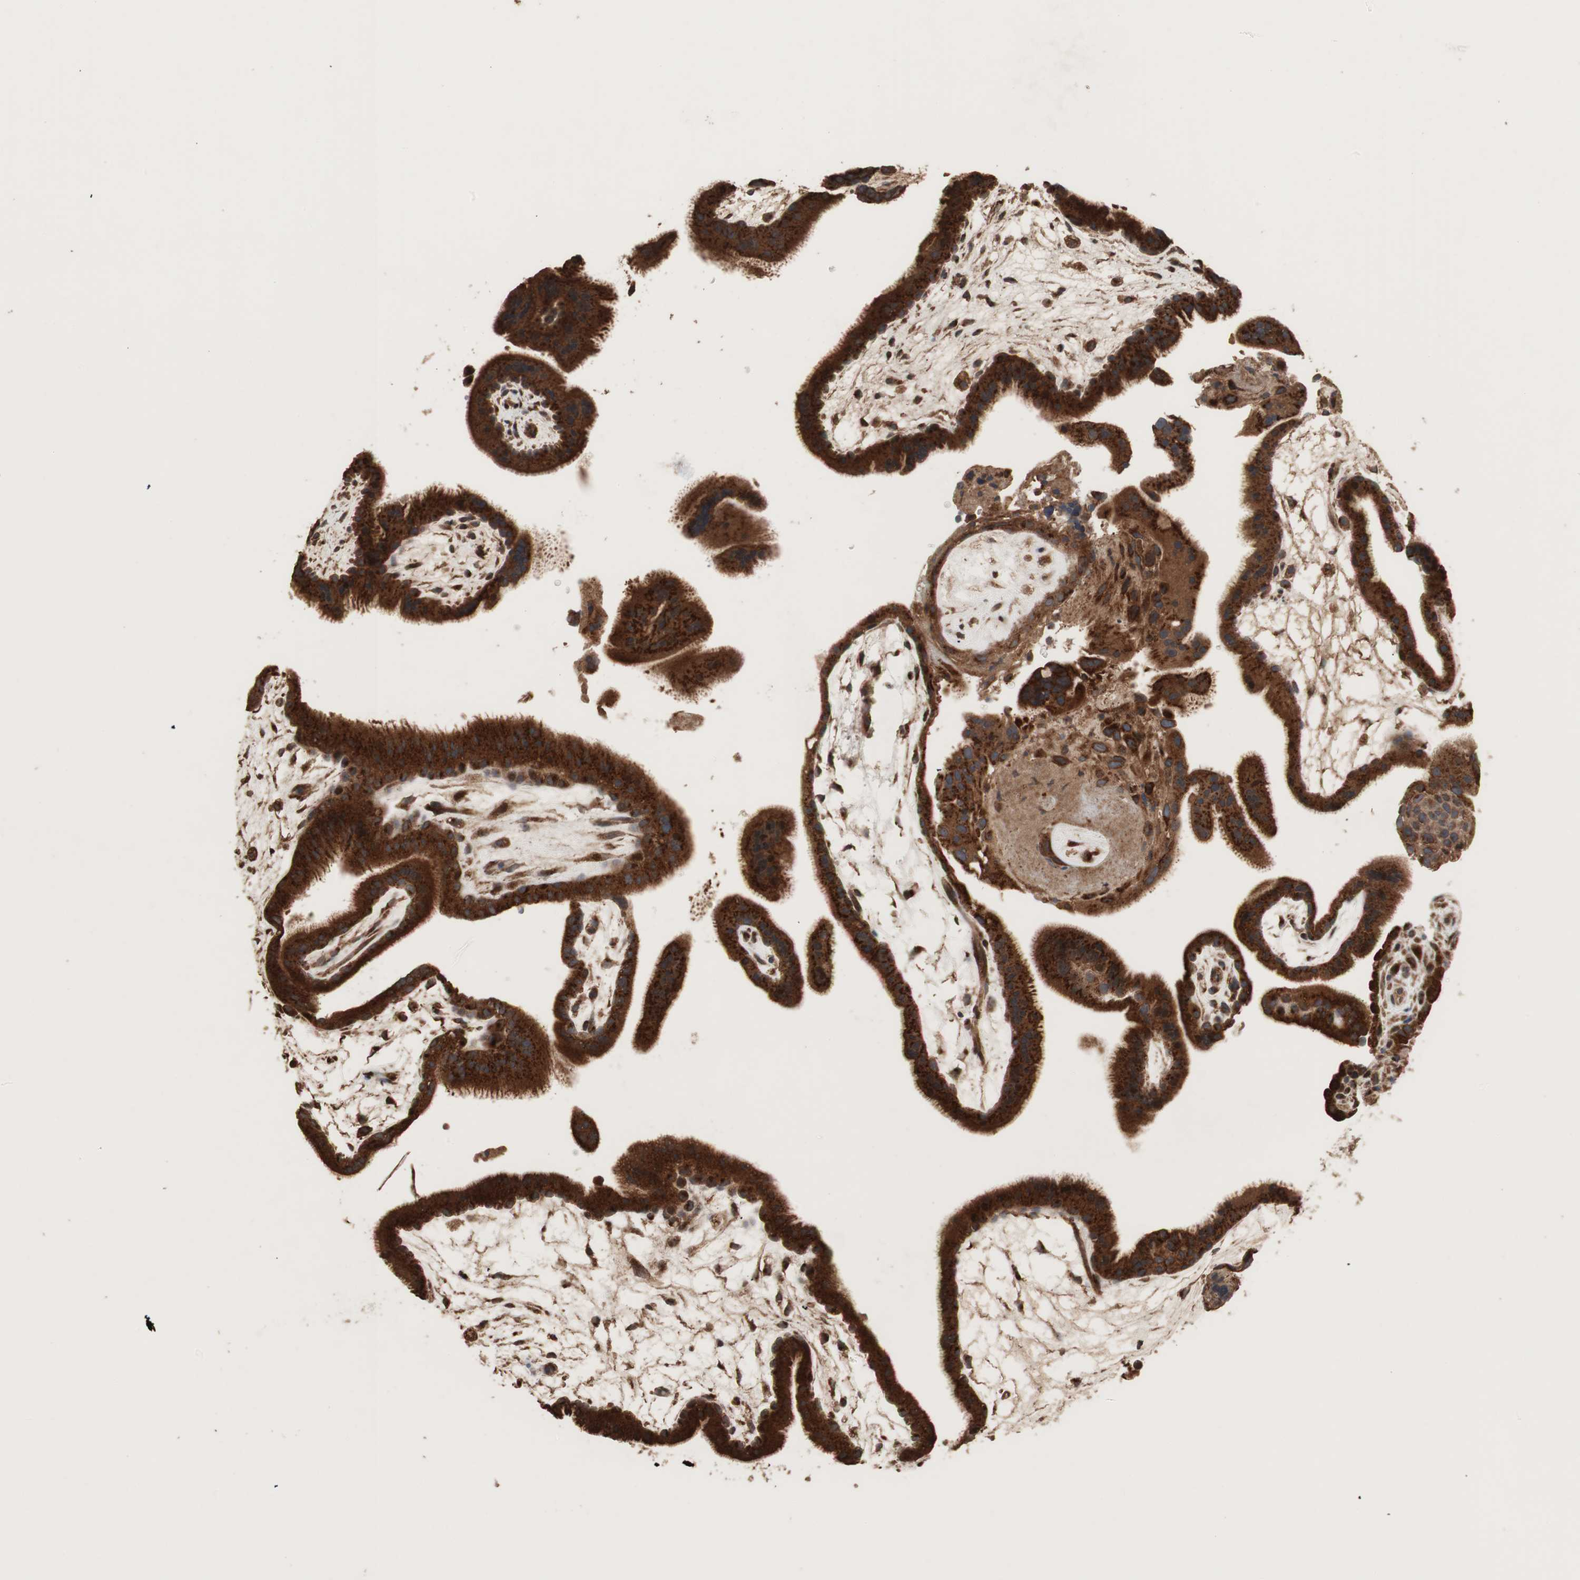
{"staining": {"intensity": "strong", "quantity": ">75%", "location": "cytoplasmic/membranous"}, "tissue": "placenta", "cell_type": "Decidual cells", "image_type": "normal", "snomed": [{"axis": "morphology", "description": "Normal tissue, NOS"}, {"axis": "topography", "description": "Placenta"}], "caption": "Immunohistochemistry image of unremarkable human placenta stained for a protein (brown), which demonstrates high levels of strong cytoplasmic/membranous expression in approximately >75% of decidual cells.", "gene": "RAB1A", "patient": {"sex": "female", "age": 19}}